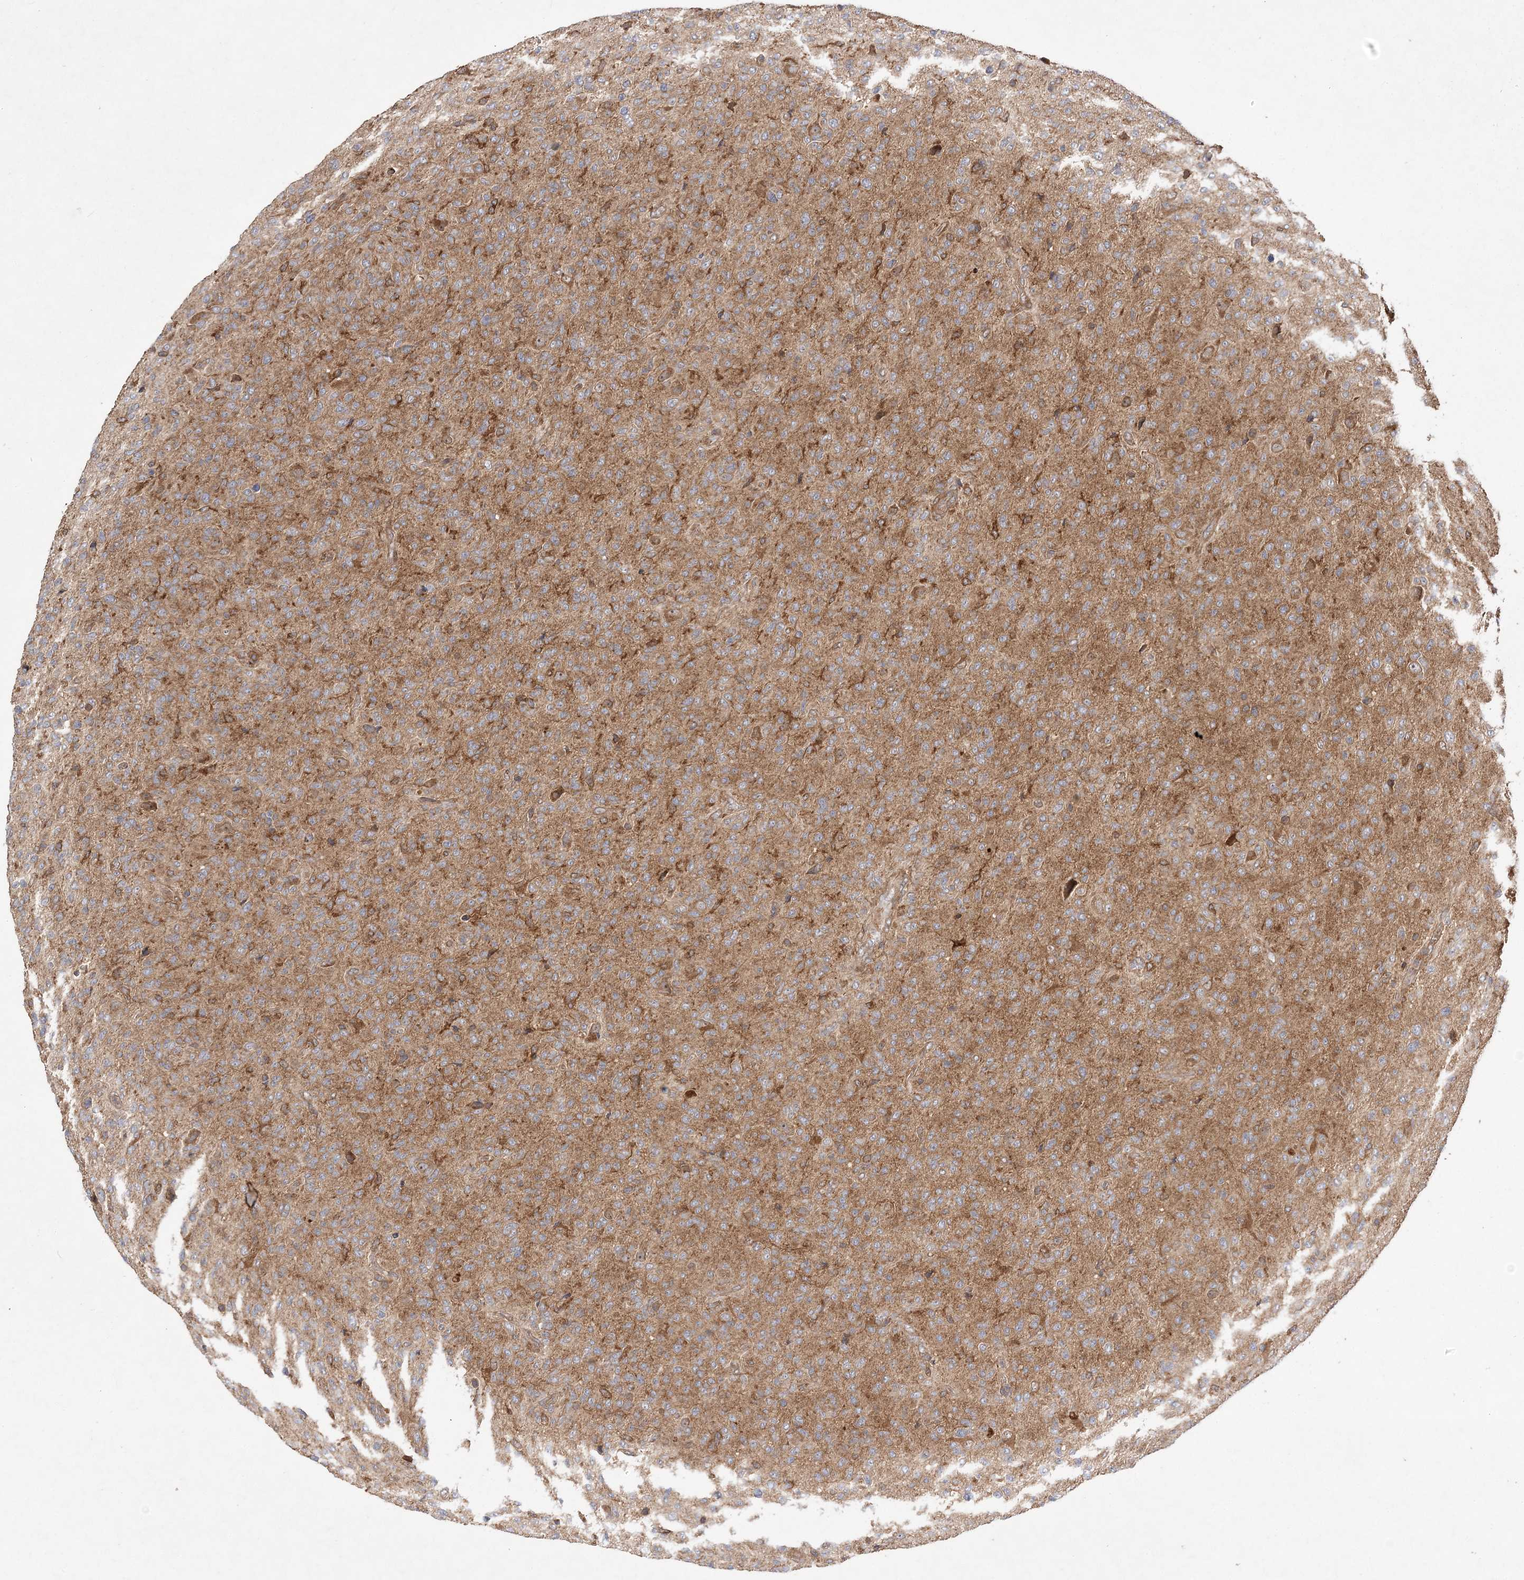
{"staining": {"intensity": "moderate", "quantity": "<25%", "location": "cytoplasmic/membranous"}, "tissue": "glioma", "cell_type": "Tumor cells", "image_type": "cancer", "snomed": [{"axis": "morphology", "description": "Glioma, malignant, High grade"}, {"axis": "topography", "description": "Brain"}], "caption": "Protein staining displays moderate cytoplasmic/membranous positivity in approximately <25% of tumor cells in glioma.", "gene": "TMEM9B", "patient": {"sex": "female", "age": 57}}